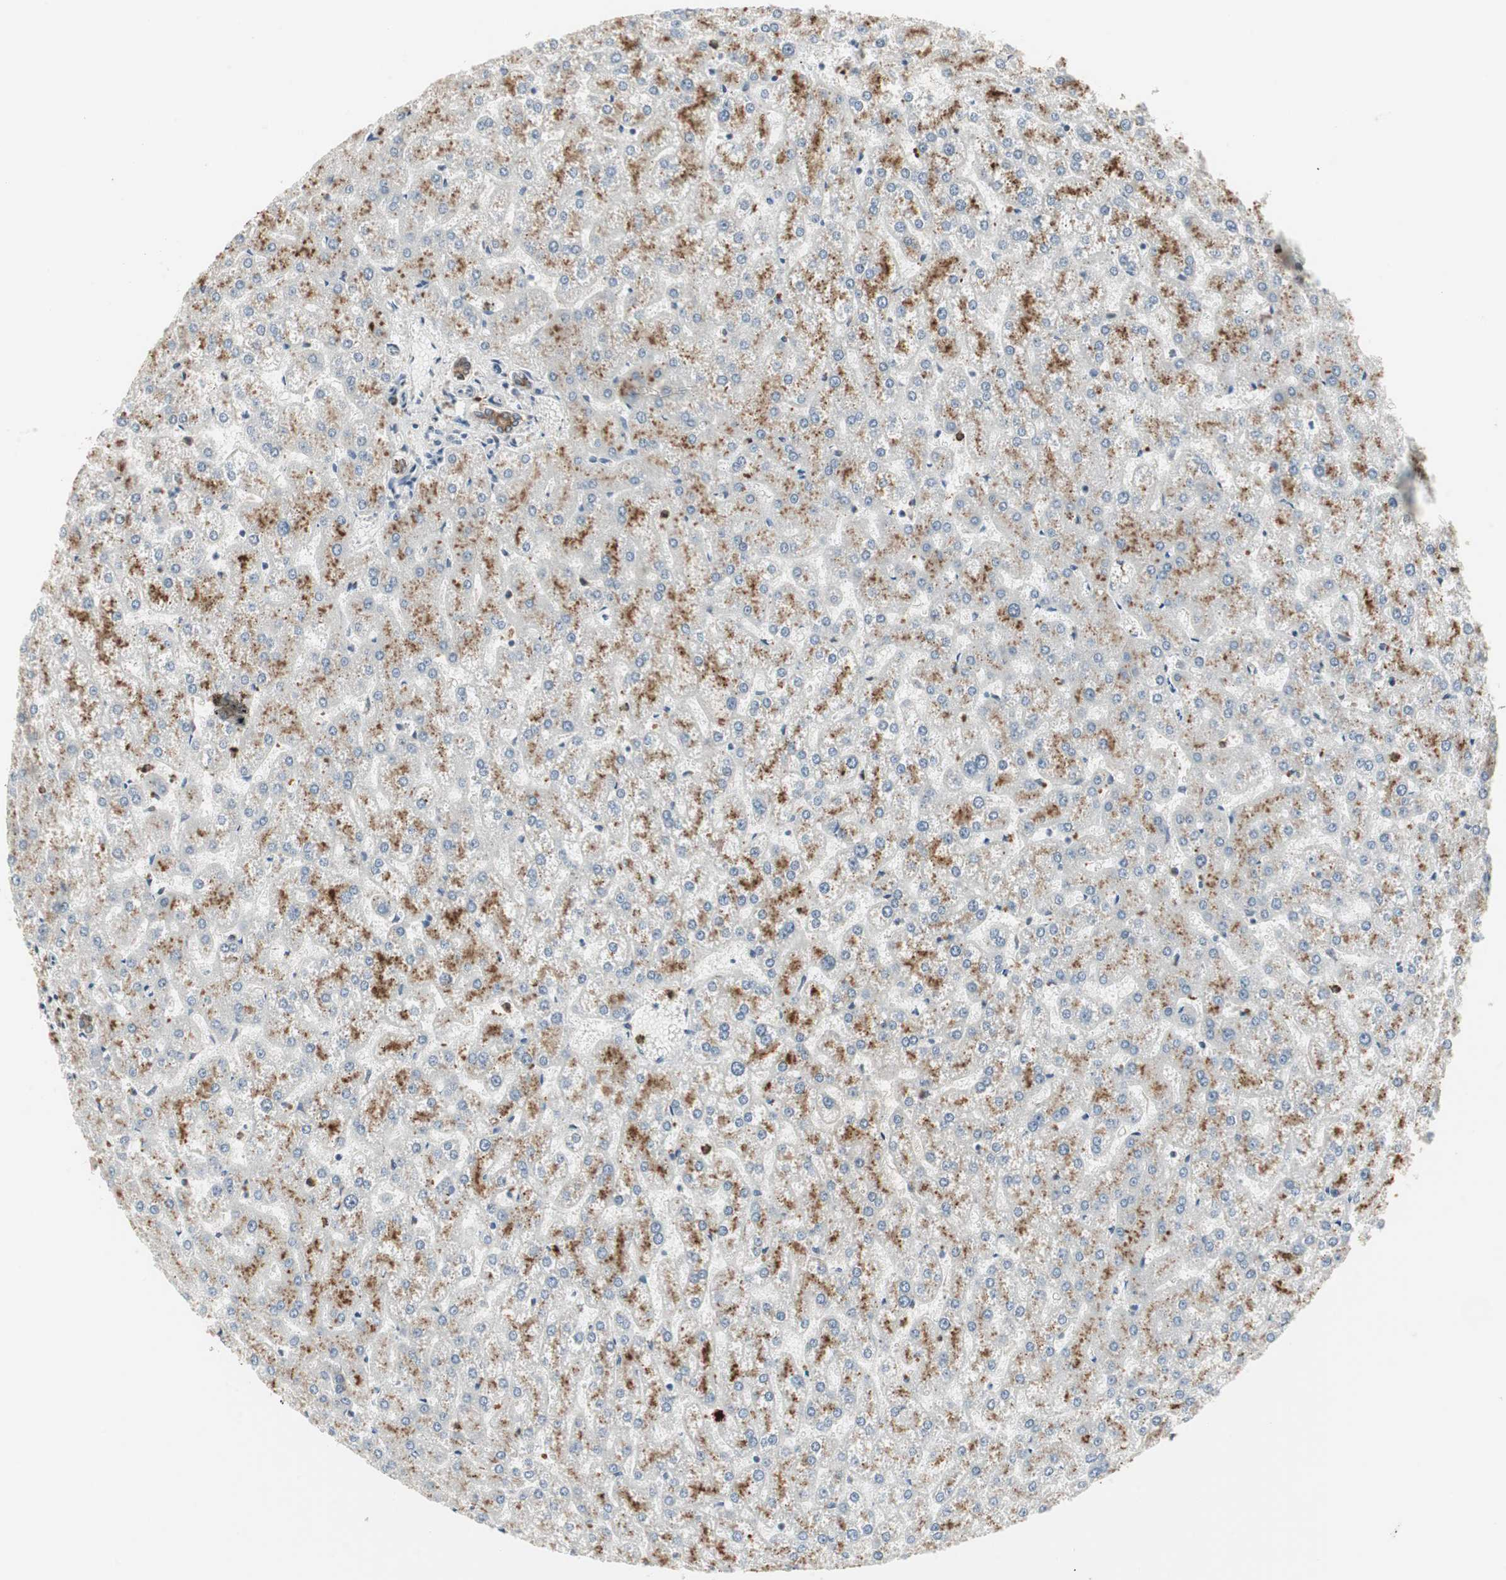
{"staining": {"intensity": "weak", "quantity": ">75%", "location": "cytoplasmic/membranous"}, "tissue": "liver", "cell_type": "Cholangiocytes", "image_type": "normal", "snomed": [{"axis": "morphology", "description": "Normal tissue, NOS"}, {"axis": "topography", "description": "Liver"}], "caption": "Unremarkable liver was stained to show a protein in brown. There is low levels of weak cytoplasmic/membranous positivity in about >75% of cholangiocytes. (Stains: DAB (3,3'-diaminobenzidine) in brown, nuclei in blue, Microscopy: brightfield microscopy at high magnification).", "gene": "SNX4", "patient": {"sex": "female", "age": 32}}